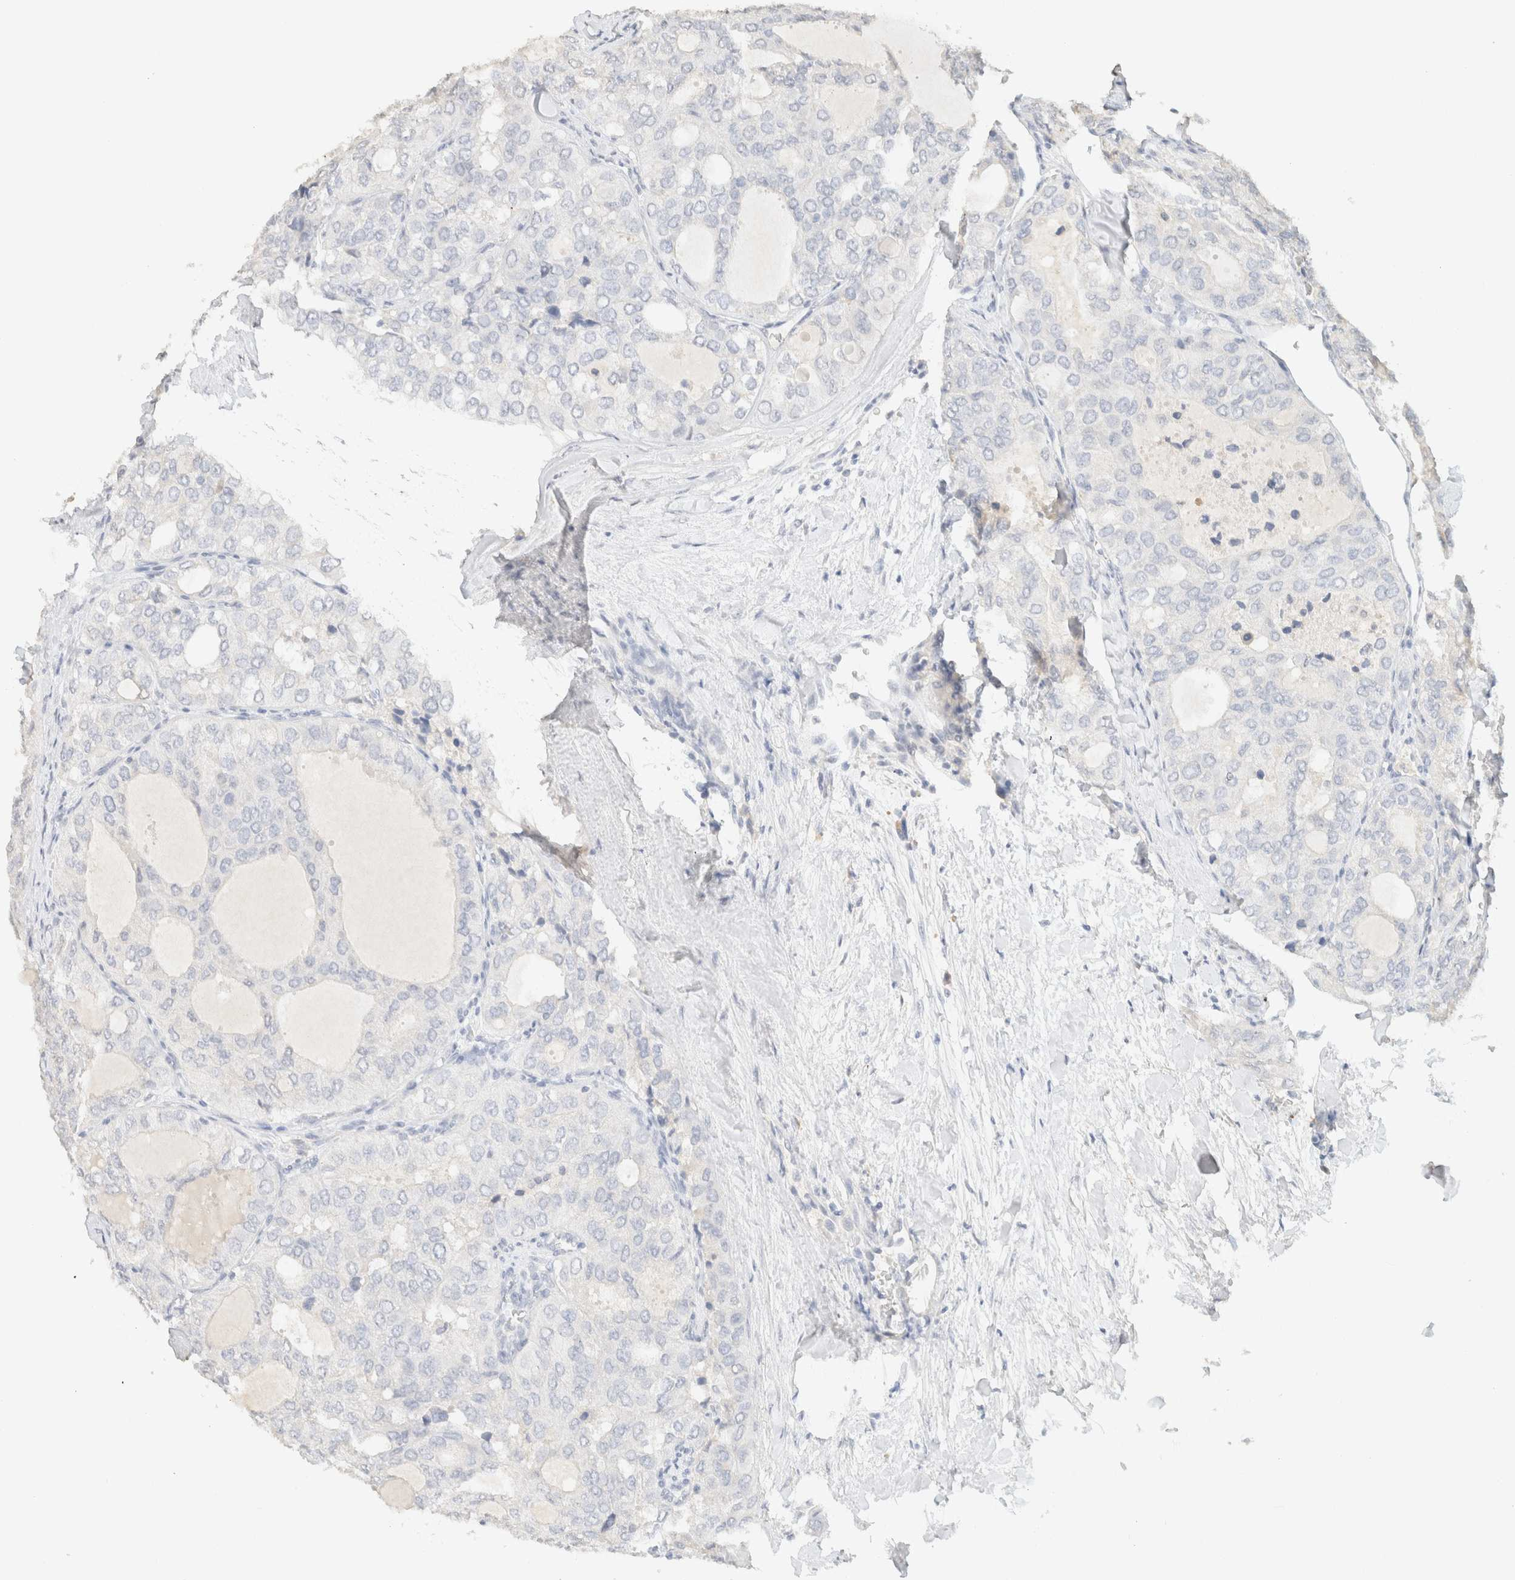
{"staining": {"intensity": "negative", "quantity": "none", "location": "none"}, "tissue": "thyroid cancer", "cell_type": "Tumor cells", "image_type": "cancer", "snomed": [{"axis": "morphology", "description": "Follicular adenoma carcinoma, NOS"}, {"axis": "topography", "description": "Thyroid gland"}], "caption": "Tumor cells are negative for protein expression in human follicular adenoma carcinoma (thyroid).", "gene": "CPA1", "patient": {"sex": "male", "age": 75}}